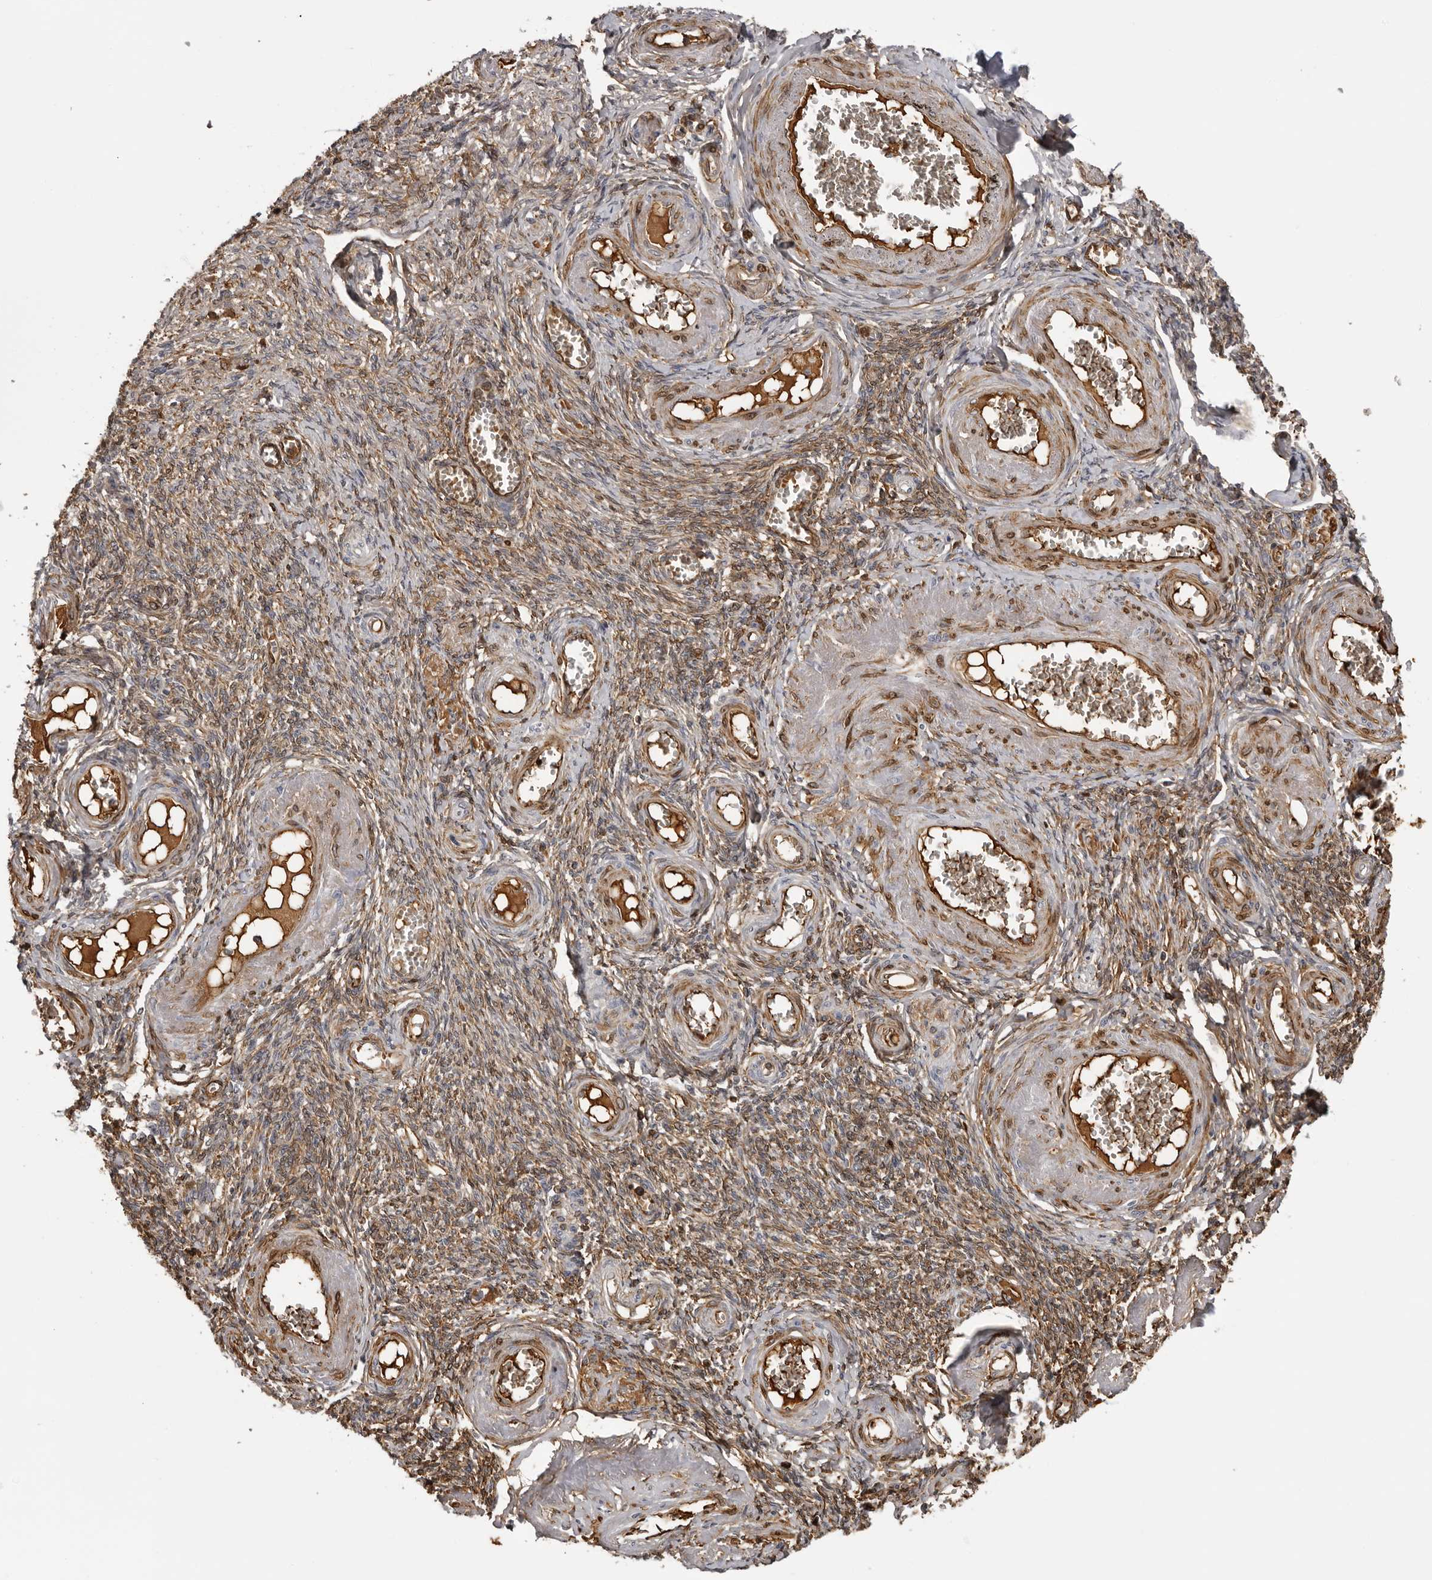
{"staining": {"intensity": "negative", "quantity": "none", "location": "none"}, "tissue": "adipose tissue", "cell_type": "Adipocytes", "image_type": "normal", "snomed": [{"axis": "morphology", "description": "Normal tissue, NOS"}, {"axis": "topography", "description": "Vascular tissue"}, {"axis": "topography", "description": "Fallopian tube"}, {"axis": "topography", "description": "Ovary"}], "caption": "This is an immunohistochemistry histopathology image of unremarkable human adipose tissue. There is no expression in adipocytes.", "gene": "PLEKHF2", "patient": {"sex": "female", "age": 67}}